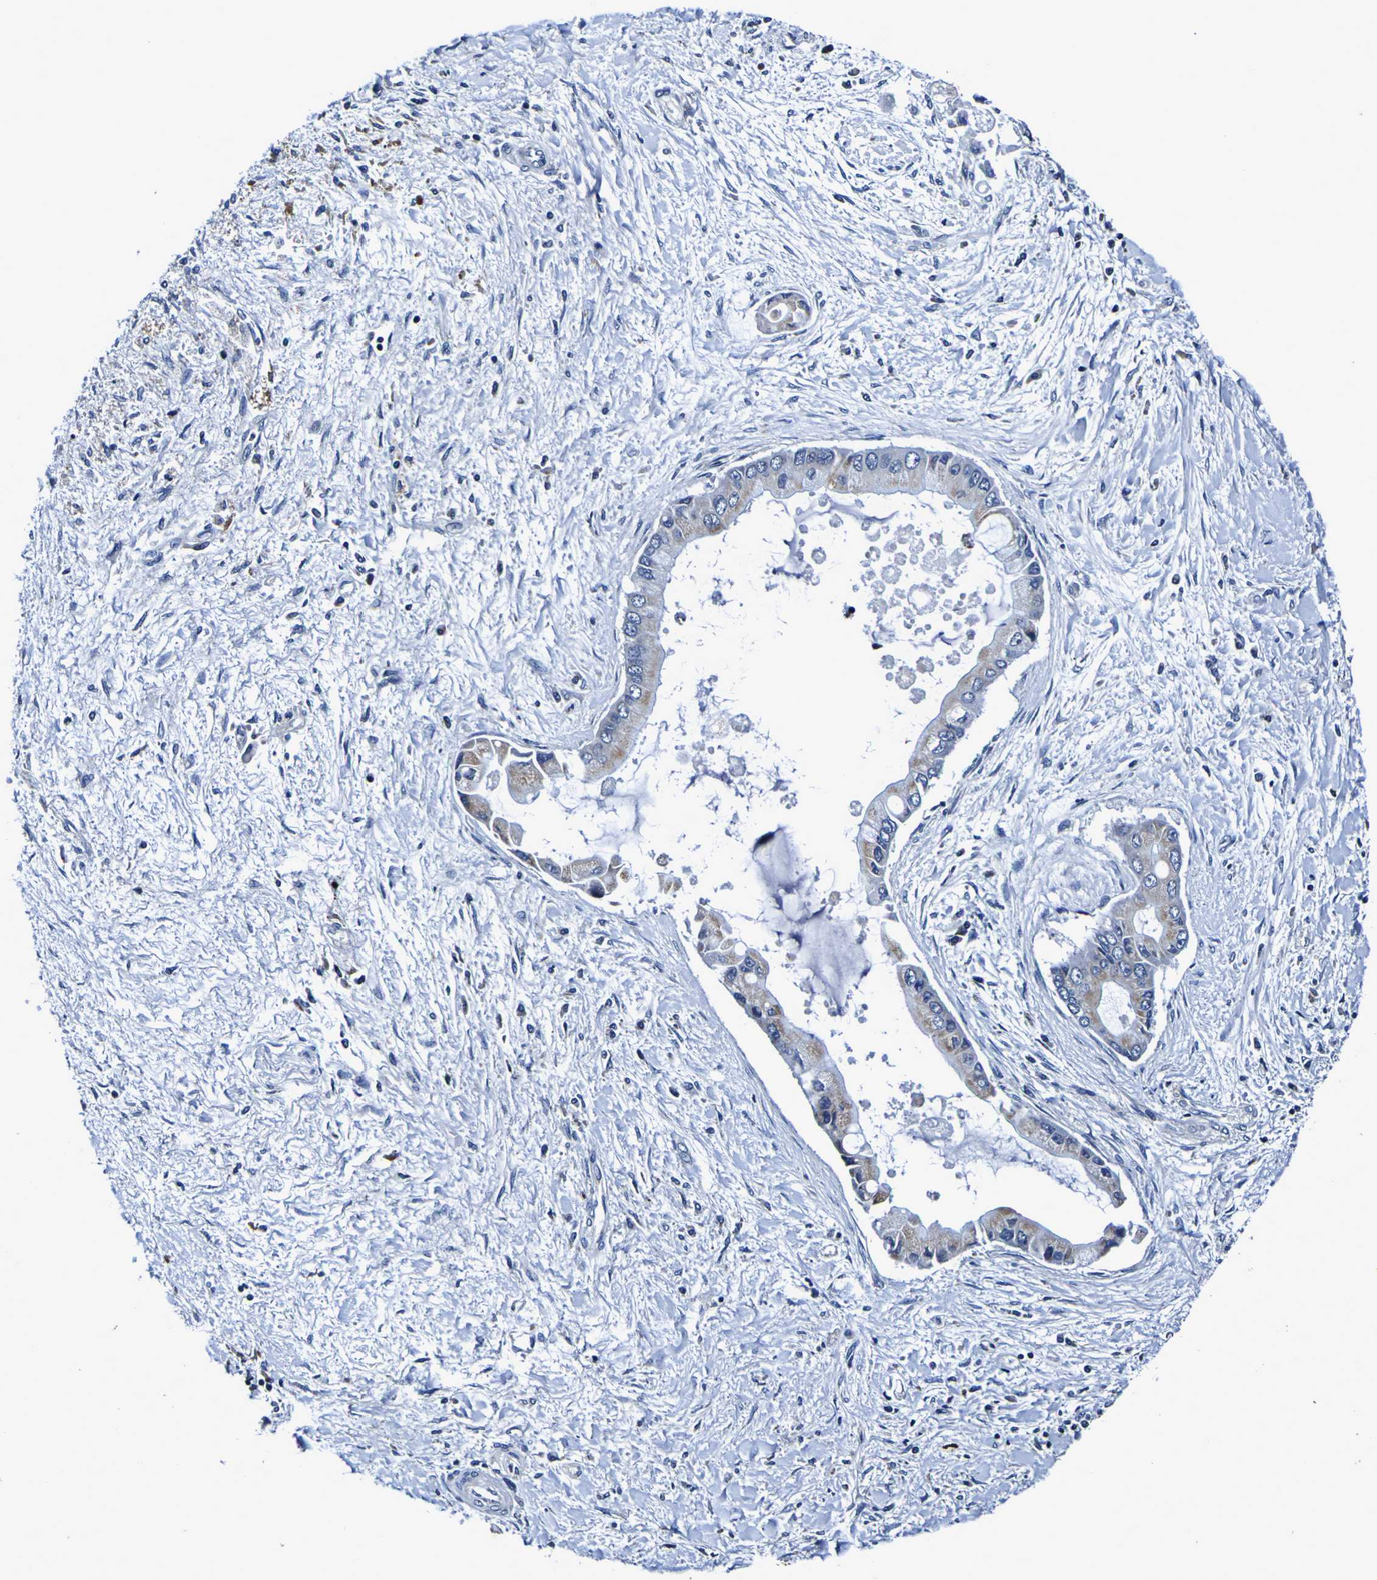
{"staining": {"intensity": "negative", "quantity": "none", "location": "none"}, "tissue": "liver cancer", "cell_type": "Tumor cells", "image_type": "cancer", "snomed": [{"axis": "morphology", "description": "Cholangiocarcinoma"}, {"axis": "topography", "description": "Liver"}], "caption": "Immunohistochemical staining of liver cholangiocarcinoma reveals no significant positivity in tumor cells.", "gene": "PANK4", "patient": {"sex": "male", "age": 50}}